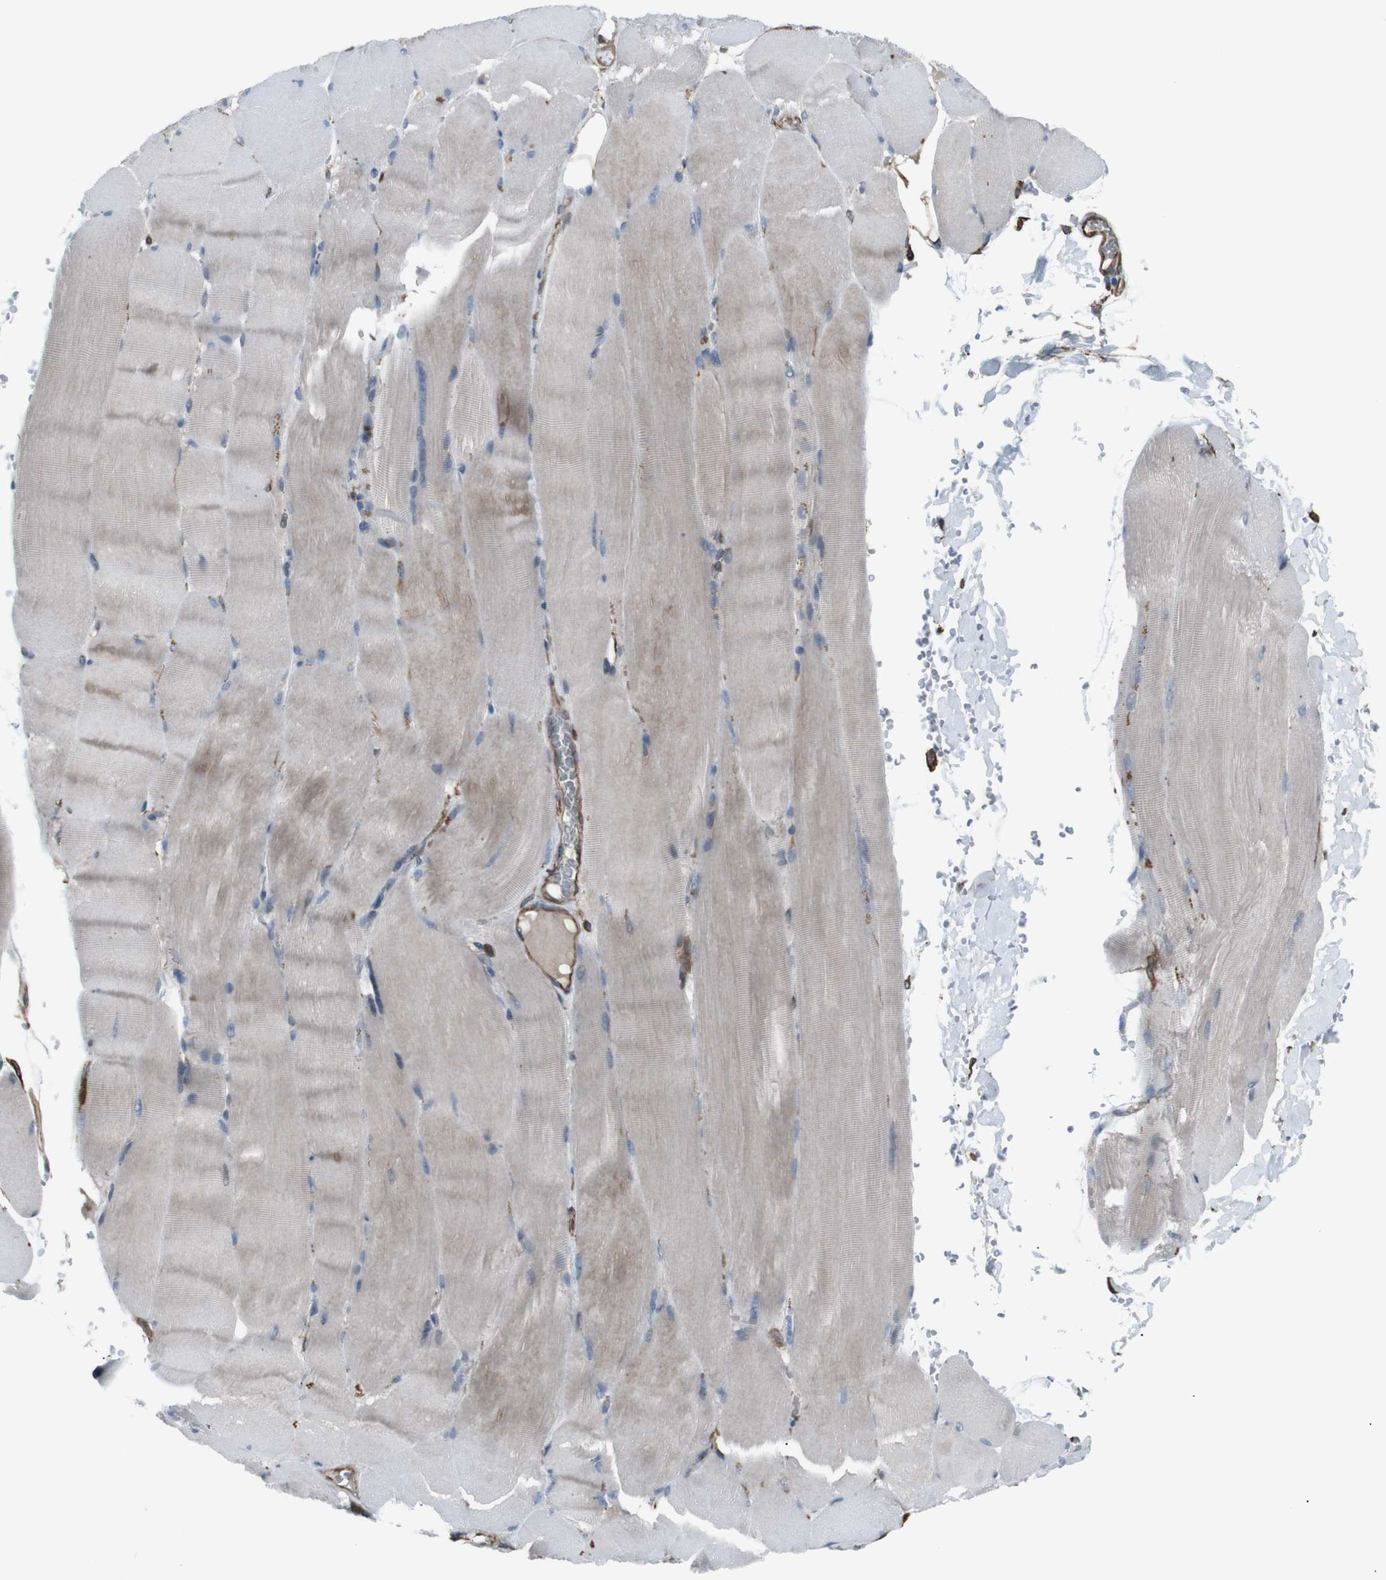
{"staining": {"intensity": "weak", "quantity": "<25%", "location": "cytoplasmic/membranous"}, "tissue": "skeletal muscle", "cell_type": "Myocytes", "image_type": "normal", "snomed": [{"axis": "morphology", "description": "Normal tissue, NOS"}, {"axis": "topography", "description": "Skin"}, {"axis": "topography", "description": "Skeletal muscle"}], "caption": "This histopathology image is of normal skeletal muscle stained with immunohistochemistry to label a protein in brown with the nuclei are counter-stained blue. There is no staining in myocytes. (Stains: DAB immunohistochemistry (IHC) with hematoxylin counter stain, Microscopy: brightfield microscopy at high magnification).", "gene": "TMEM141", "patient": {"sex": "male", "age": 83}}